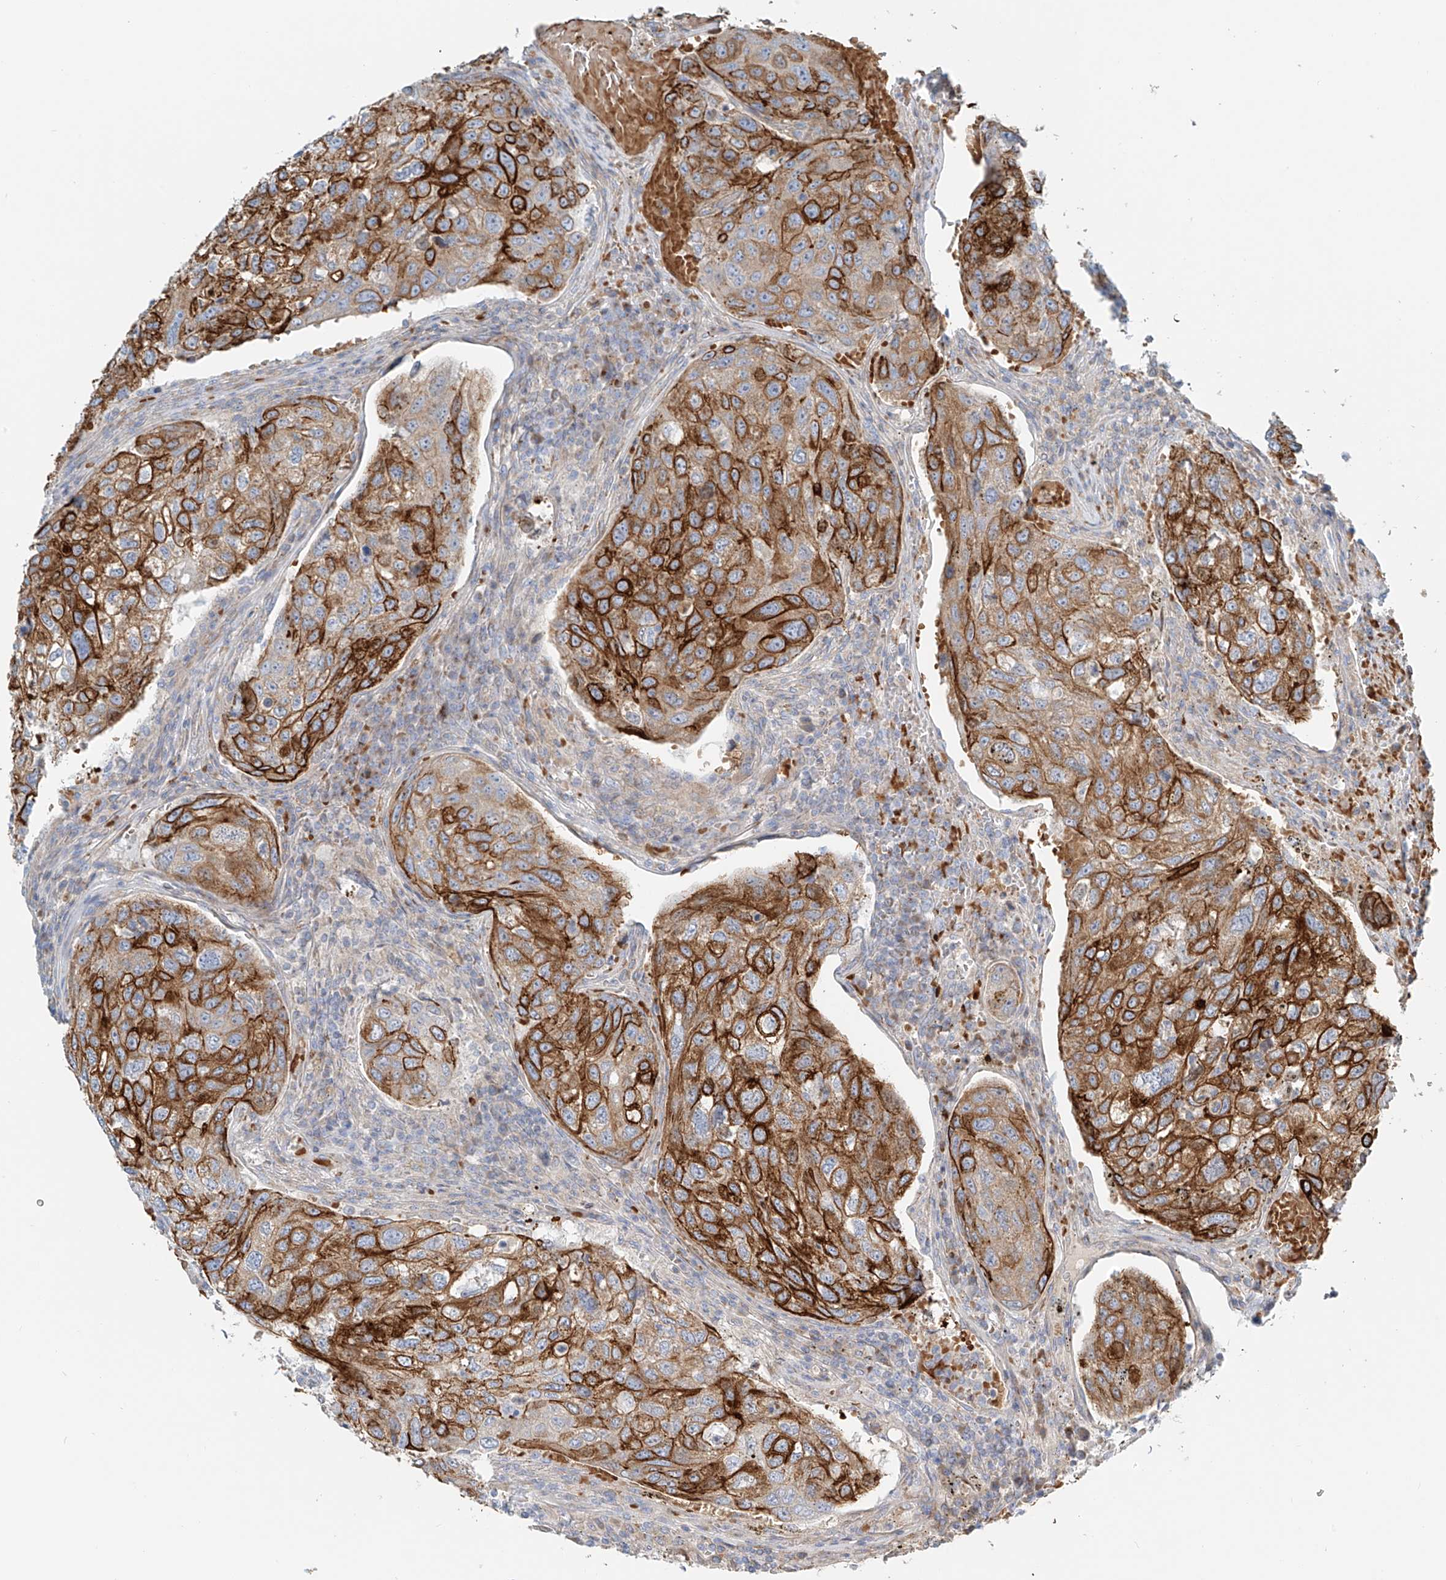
{"staining": {"intensity": "strong", "quantity": ">75%", "location": "cytoplasmic/membranous"}, "tissue": "urothelial cancer", "cell_type": "Tumor cells", "image_type": "cancer", "snomed": [{"axis": "morphology", "description": "Urothelial carcinoma, High grade"}, {"axis": "topography", "description": "Lymph node"}, {"axis": "topography", "description": "Urinary bladder"}], "caption": "Protein staining reveals strong cytoplasmic/membranous positivity in about >75% of tumor cells in urothelial carcinoma (high-grade).", "gene": "EIPR1", "patient": {"sex": "male", "age": 51}}